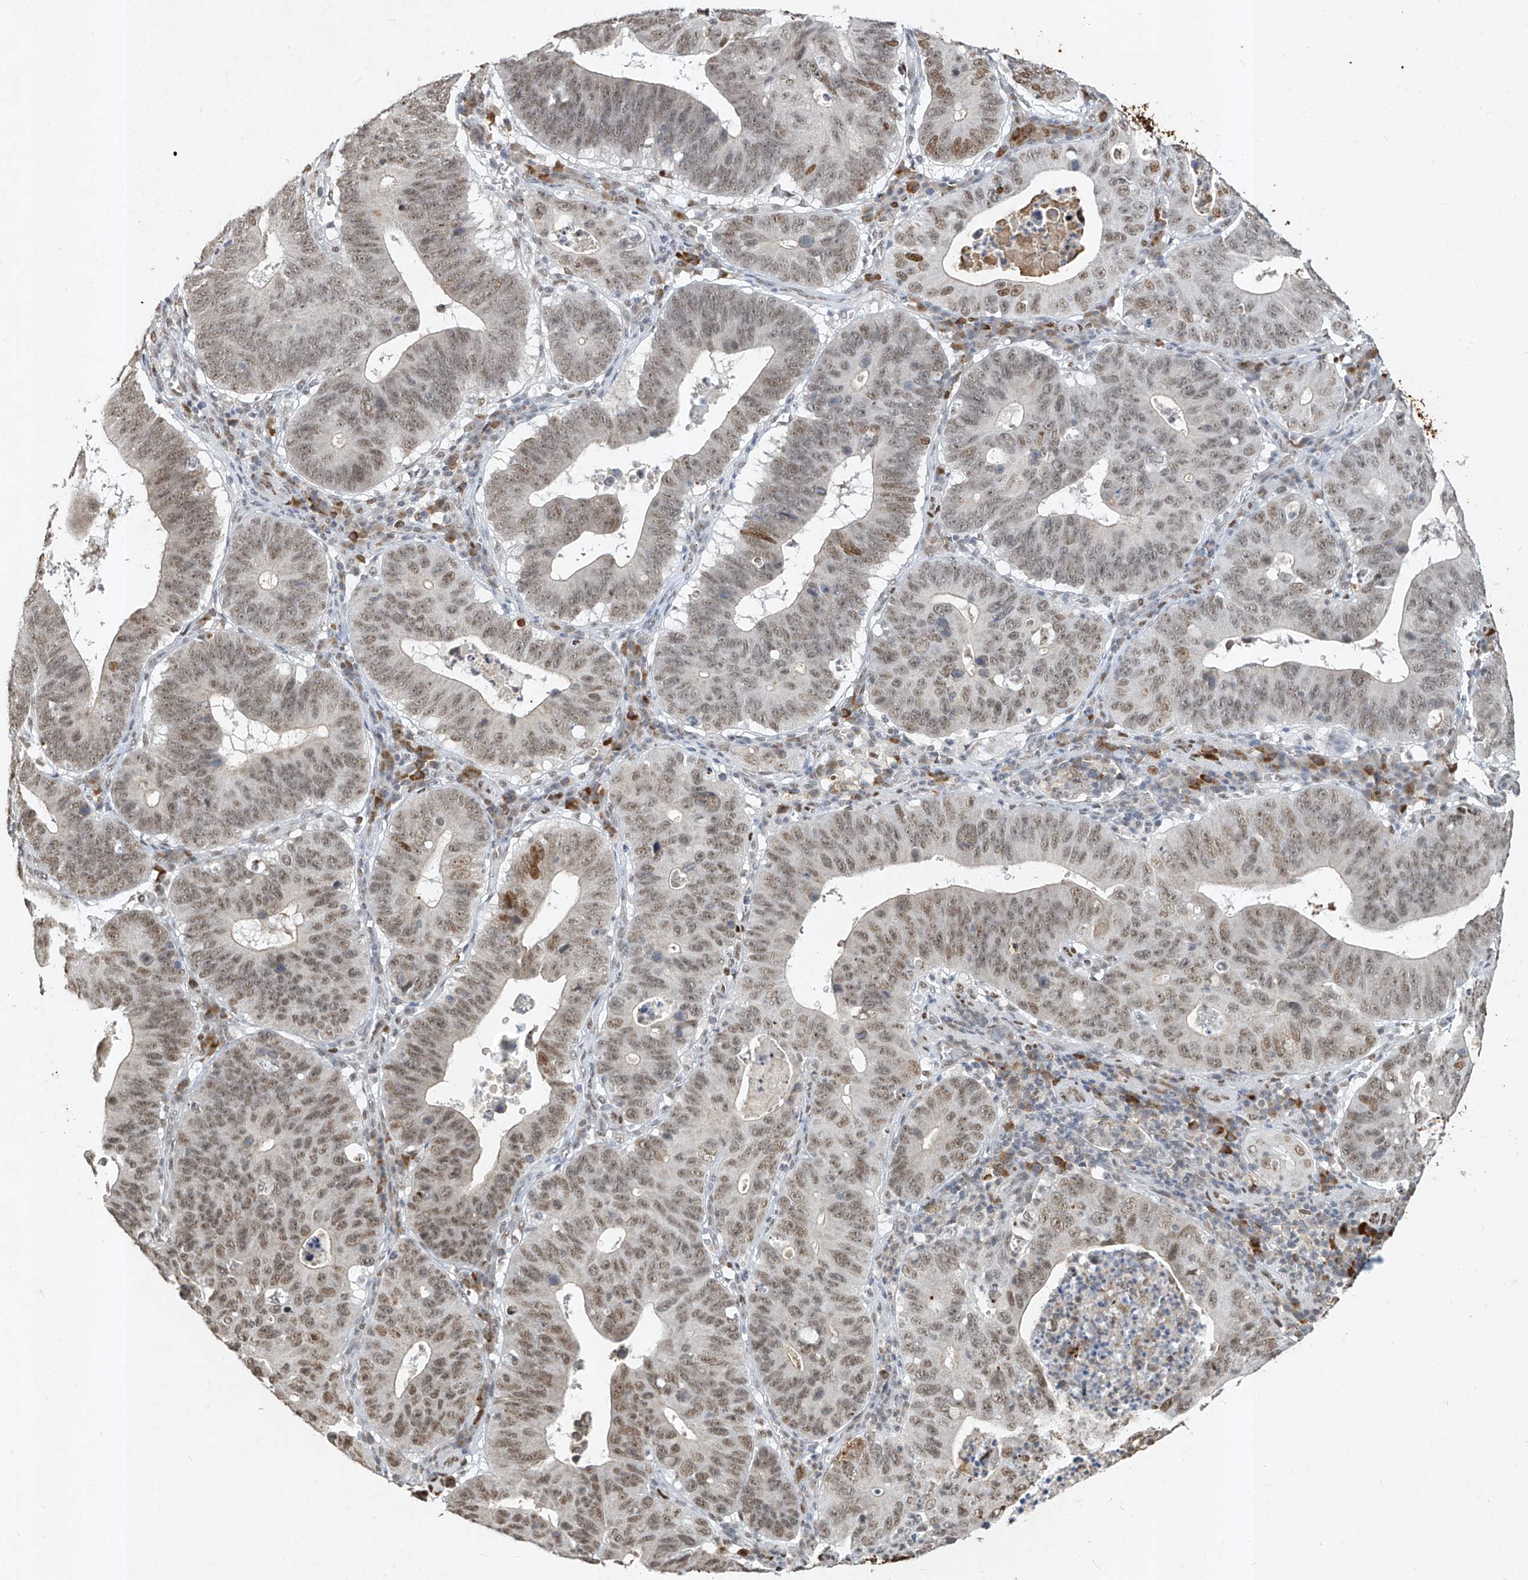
{"staining": {"intensity": "moderate", "quantity": ">75%", "location": "nuclear"}, "tissue": "stomach cancer", "cell_type": "Tumor cells", "image_type": "cancer", "snomed": [{"axis": "morphology", "description": "Adenocarcinoma, NOS"}, {"axis": "topography", "description": "Stomach"}], "caption": "Immunohistochemical staining of adenocarcinoma (stomach) displays medium levels of moderate nuclear expression in approximately >75% of tumor cells. The staining was performed using DAB, with brown indicating positive protein expression. Nuclei are stained blue with hematoxylin.", "gene": "ATRIP", "patient": {"sex": "male", "age": 59}}